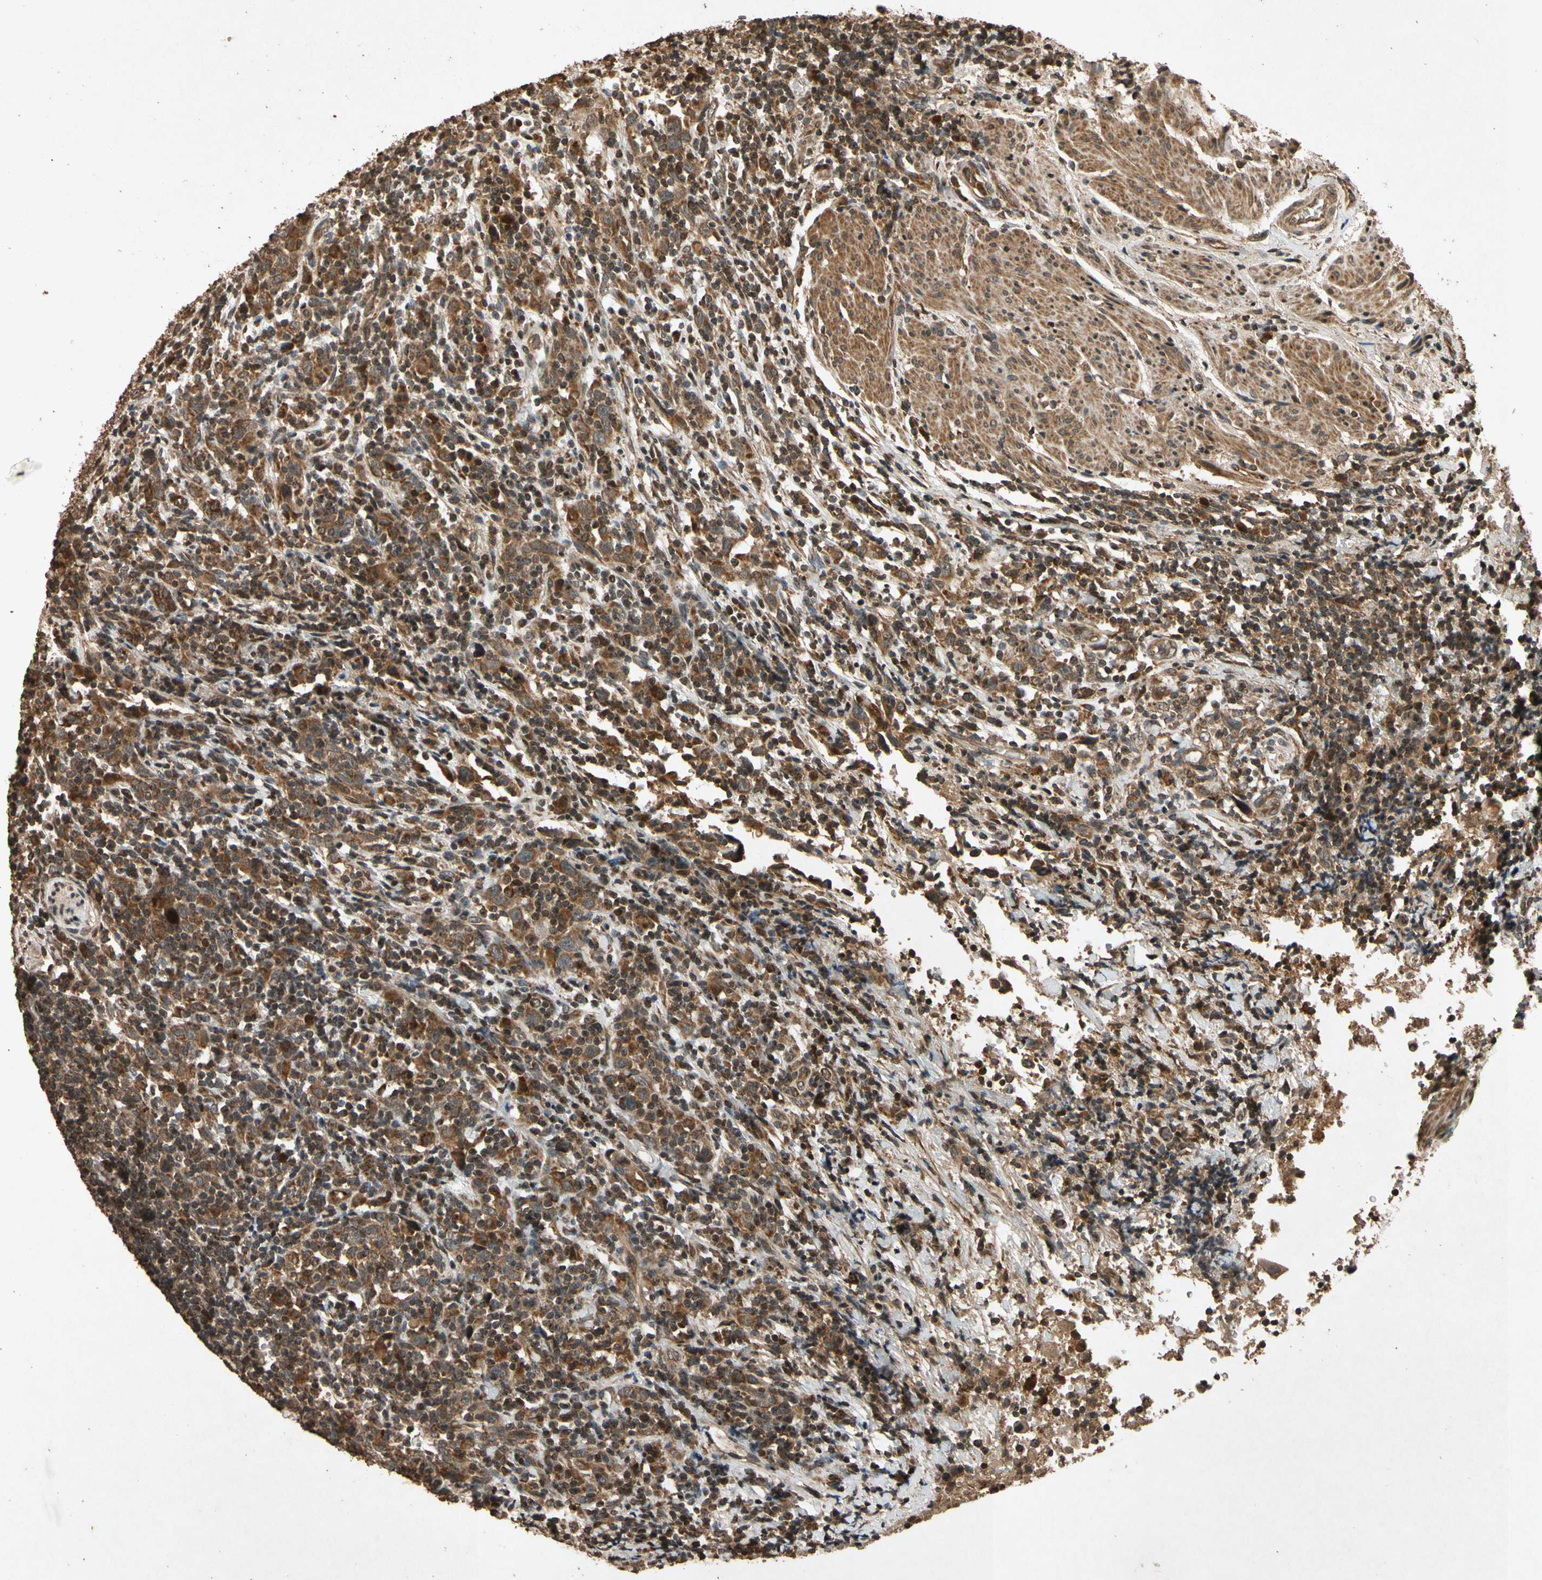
{"staining": {"intensity": "strong", "quantity": ">75%", "location": "cytoplasmic/membranous"}, "tissue": "urothelial cancer", "cell_type": "Tumor cells", "image_type": "cancer", "snomed": [{"axis": "morphology", "description": "Urothelial carcinoma, High grade"}, {"axis": "topography", "description": "Urinary bladder"}], "caption": "Tumor cells demonstrate high levels of strong cytoplasmic/membranous expression in about >75% of cells in urothelial carcinoma (high-grade). (DAB (3,3'-diaminobenzidine) IHC, brown staining for protein, blue staining for nuclei).", "gene": "TXN2", "patient": {"sex": "male", "age": 61}}